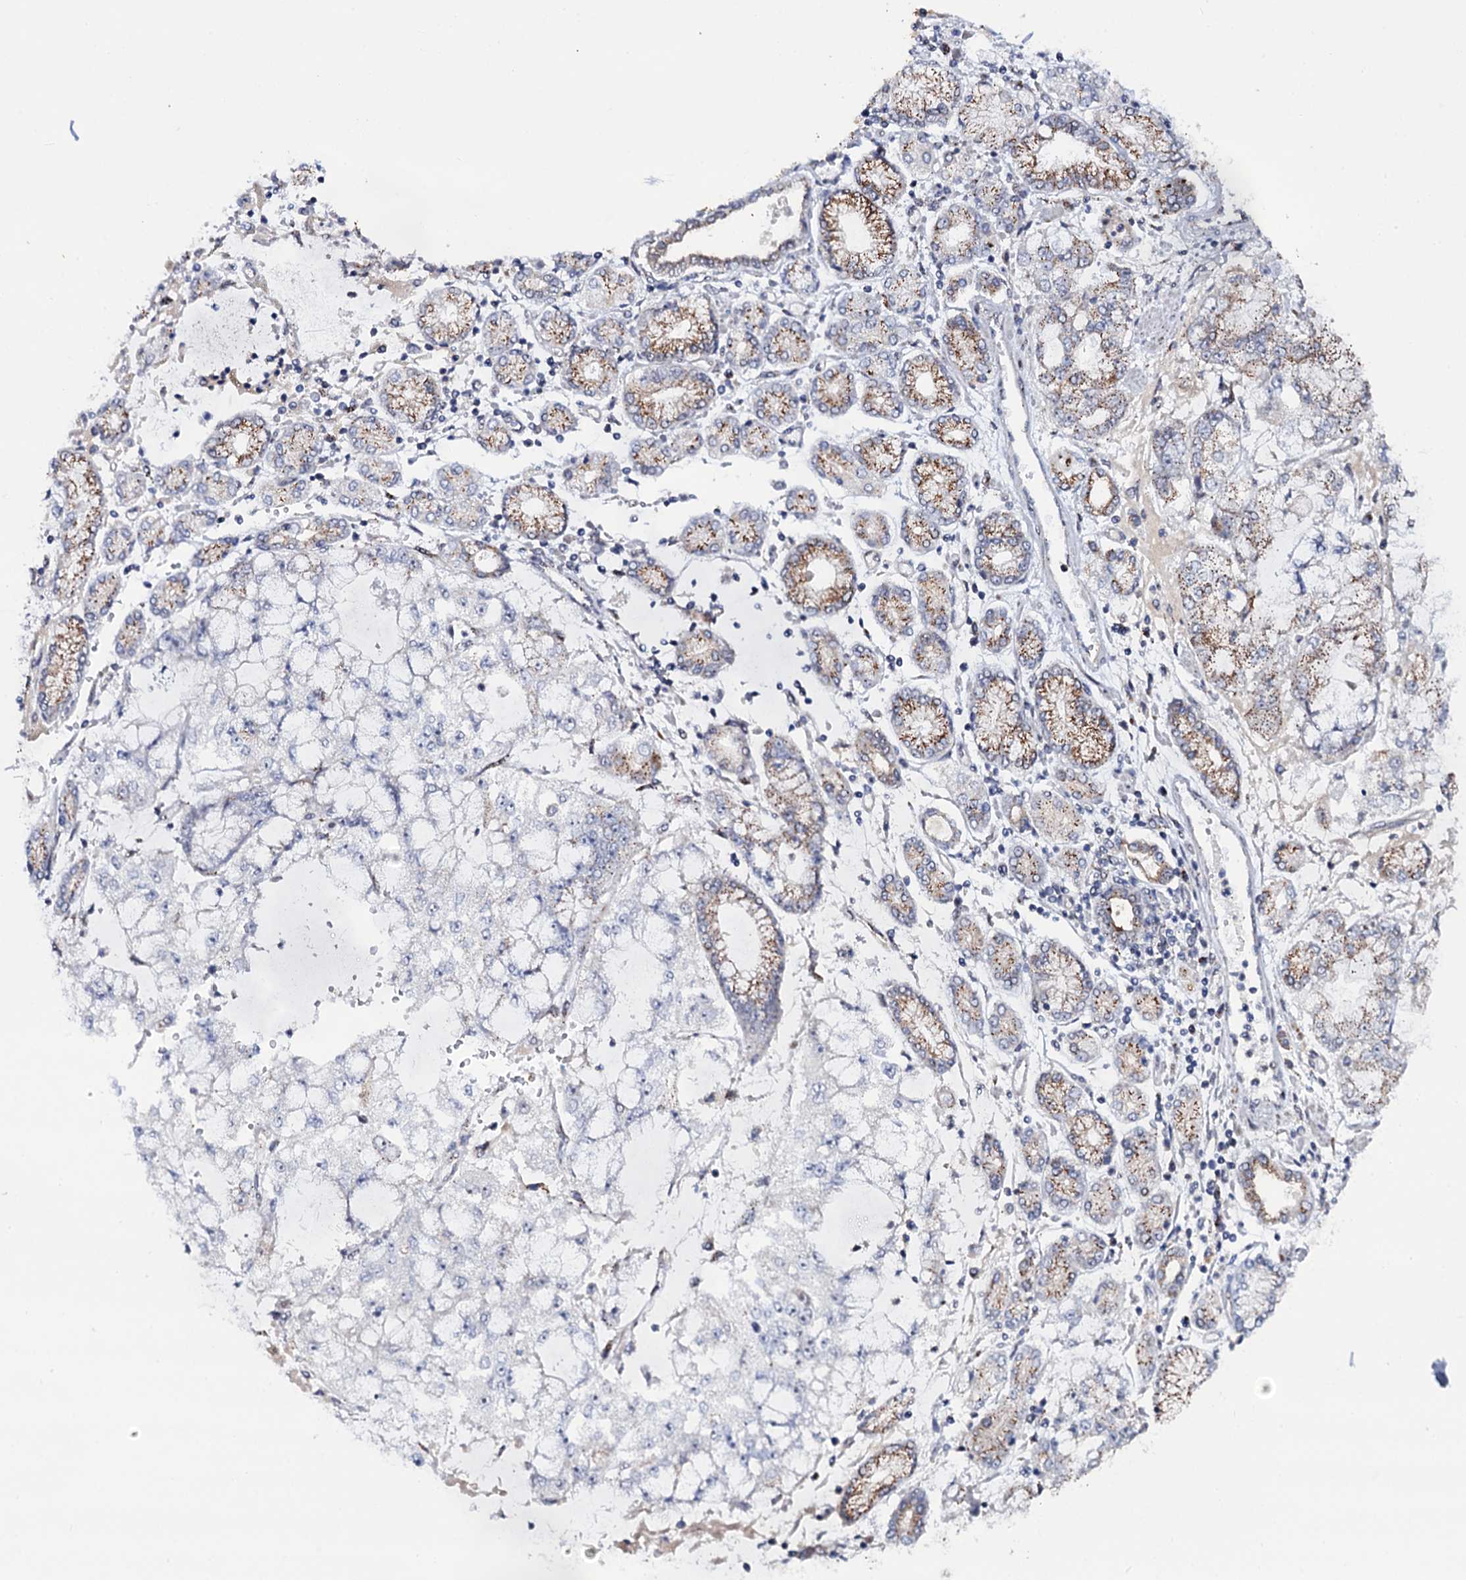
{"staining": {"intensity": "moderate", "quantity": "25%-75%", "location": "cytoplasmic/membranous"}, "tissue": "stomach cancer", "cell_type": "Tumor cells", "image_type": "cancer", "snomed": [{"axis": "morphology", "description": "Adenocarcinoma, NOS"}, {"axis": "topography", "description": "Stomach"}], "caption": "Human stomach adenocarcinoma stained for a protein (brown) shows moderate cytoplasmic/membranous positive positivity in approximately 25%-75% of tumor cells.", "gene": "THAP2", "patient": {"sex": "male", "age": 76}}